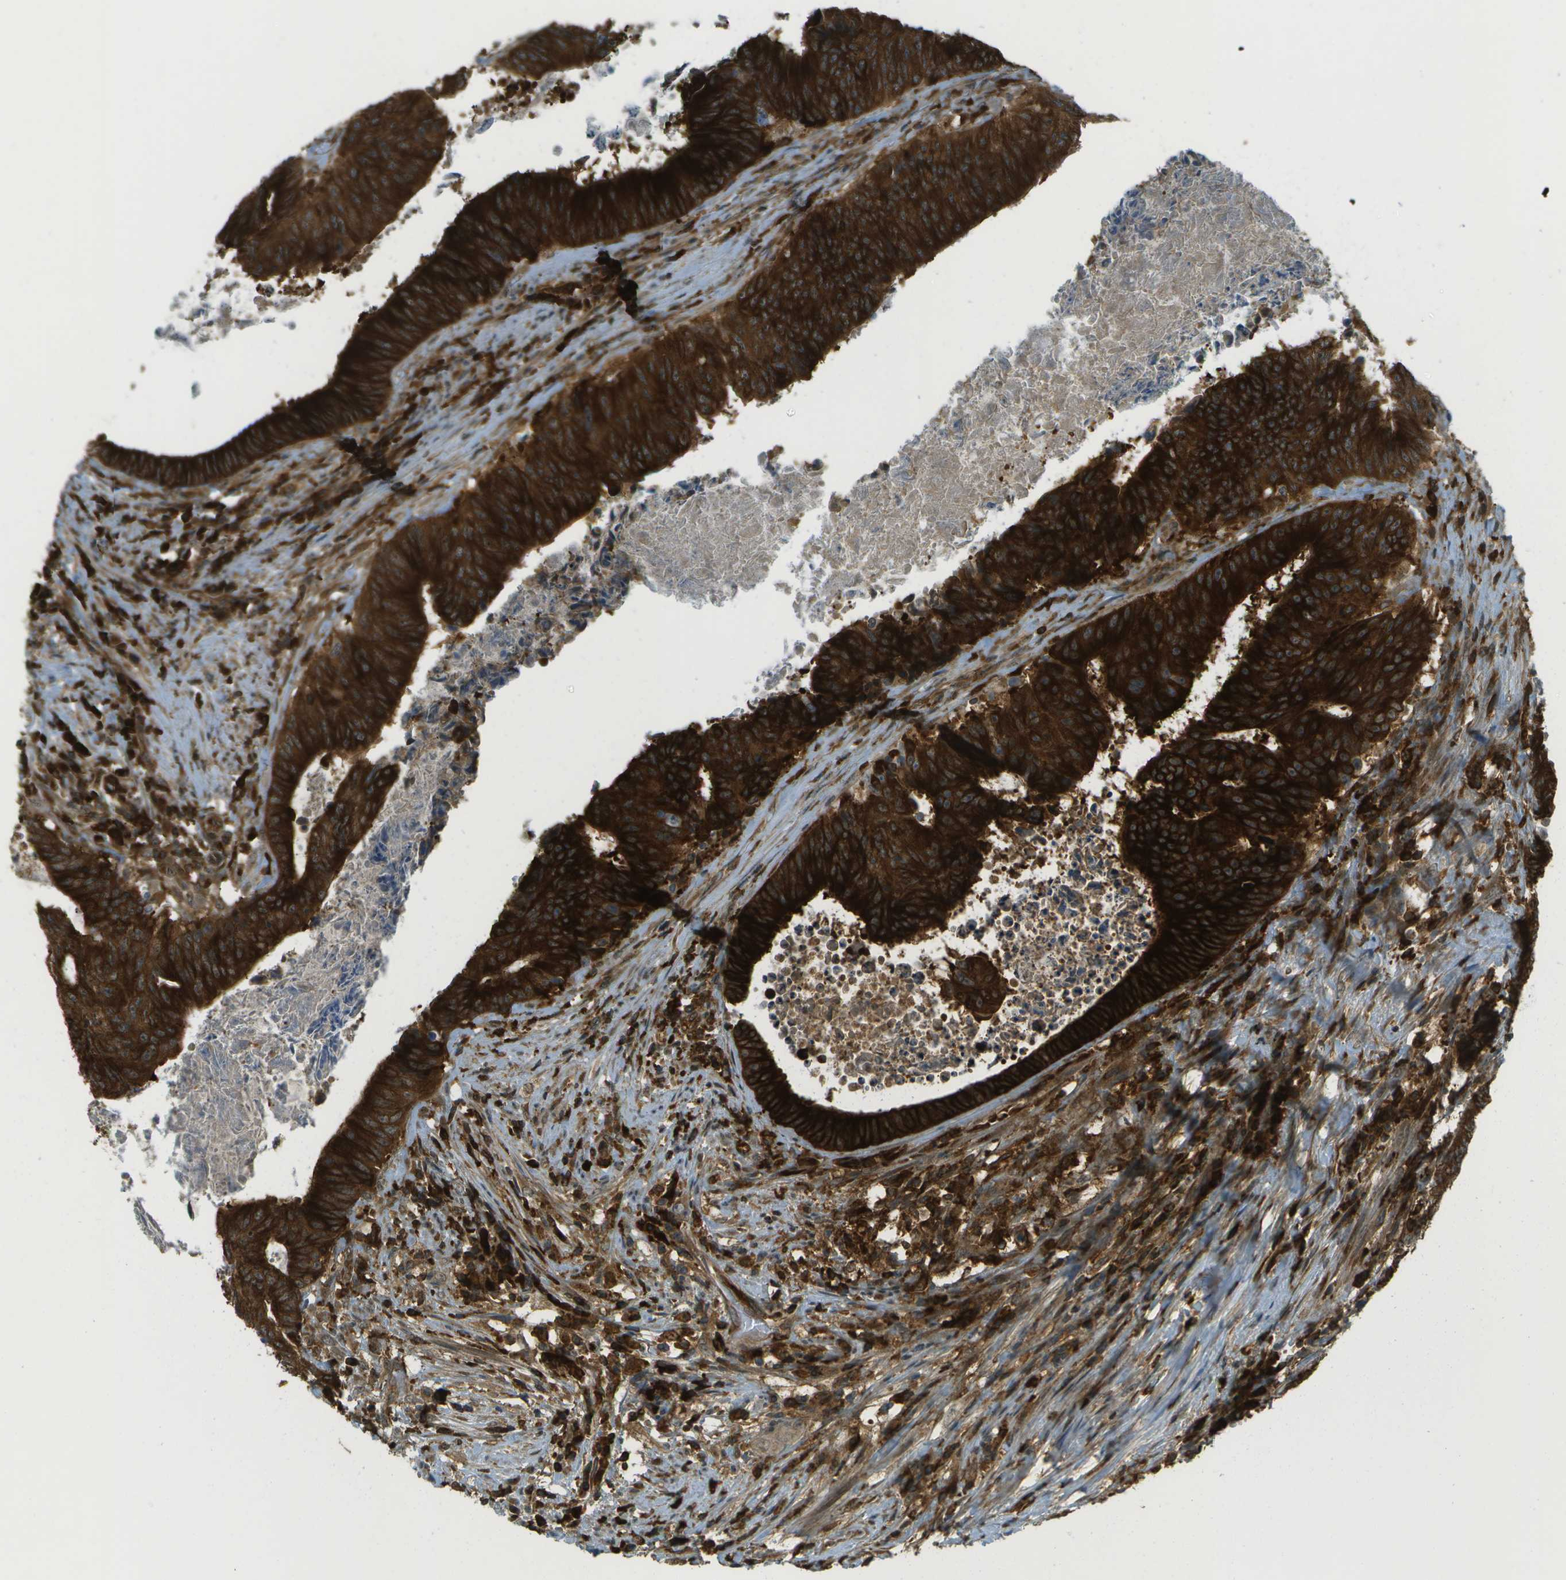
{"staining": {"intensity": "strong", "quantity": ">75%", "location": "cytoplasmic/membranous"}, "tissue": "colorectal cancer", "cell_type": "Tumor cells", "image_type": "cancer", "snomed": [{"axis": "morphology", "description": "Adenocarcinoma, NOS"}, {"axis": "topography", "description": "Rectum"}], "caption": "Human adenocarcinoma (colorectal) stained with a protein marker displays strong staining in tumor cells.", "gene": "TMTC1", "patient": {"sex": "male", "age": 72}}